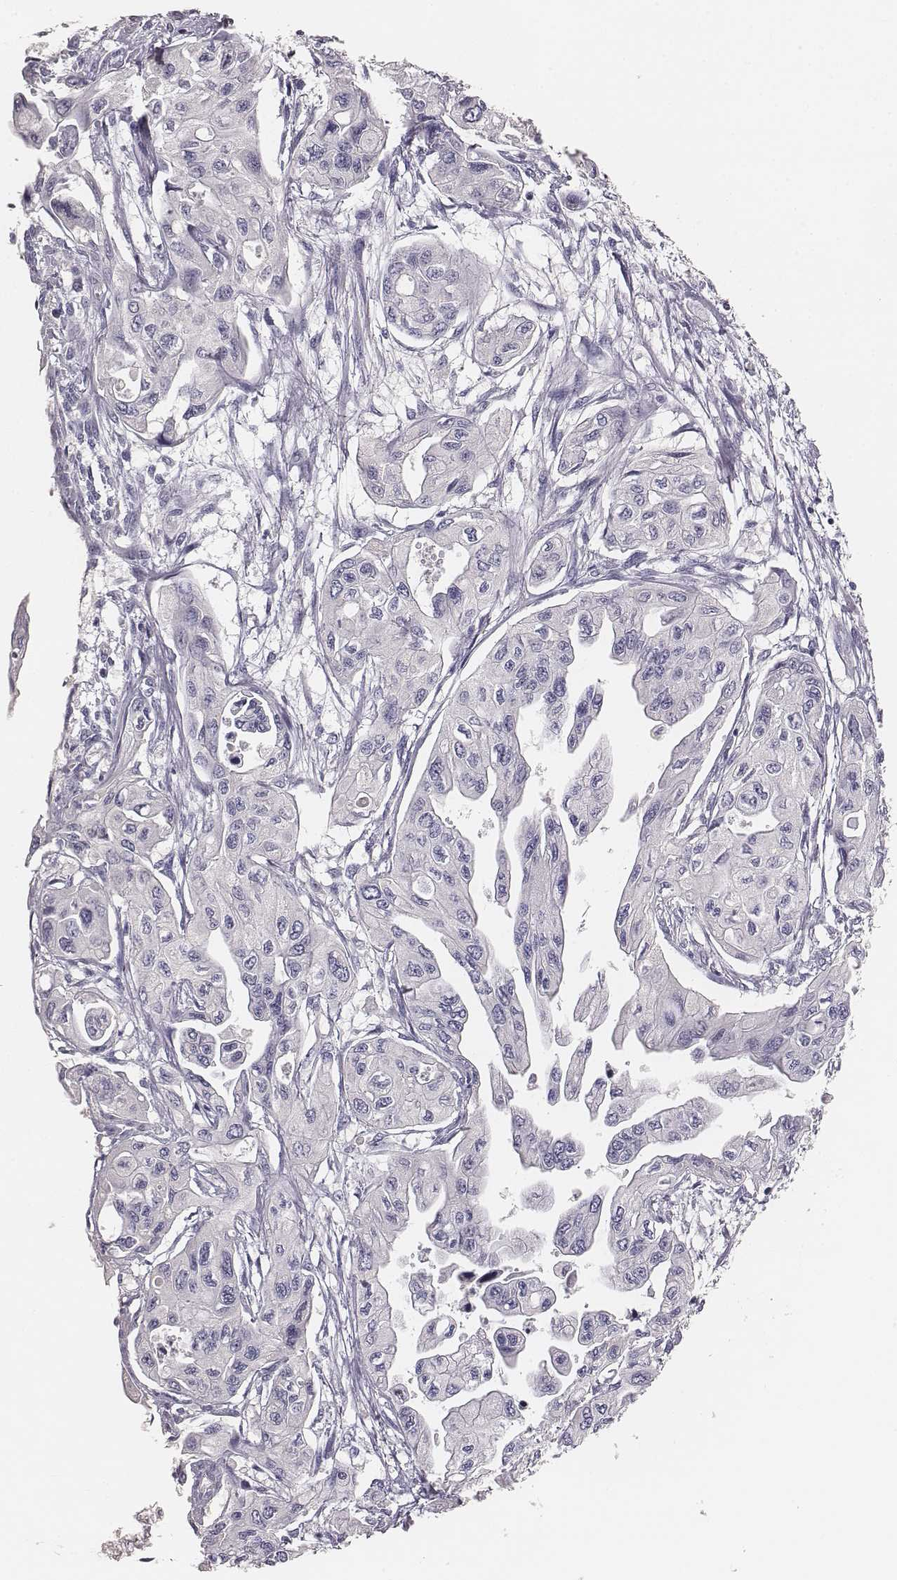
{"staining": {"intensity": "negative", "quantity": "none", "location": "none"}, "tissue": "pancreatic cancer", "cell_type": "Tumor cells", "image_type": "cancer", "snomed": [{"axis": "morphology", "description": "Adenocarcinoma, NOS"}, {"axis": "topography", "description": "Pancreas"}], "caption": "Tumor cells show no significant staining in pancreatic adenocarcinoma.", "gene": "MYH6", "patient": {"sex": "female", "age": 76}}